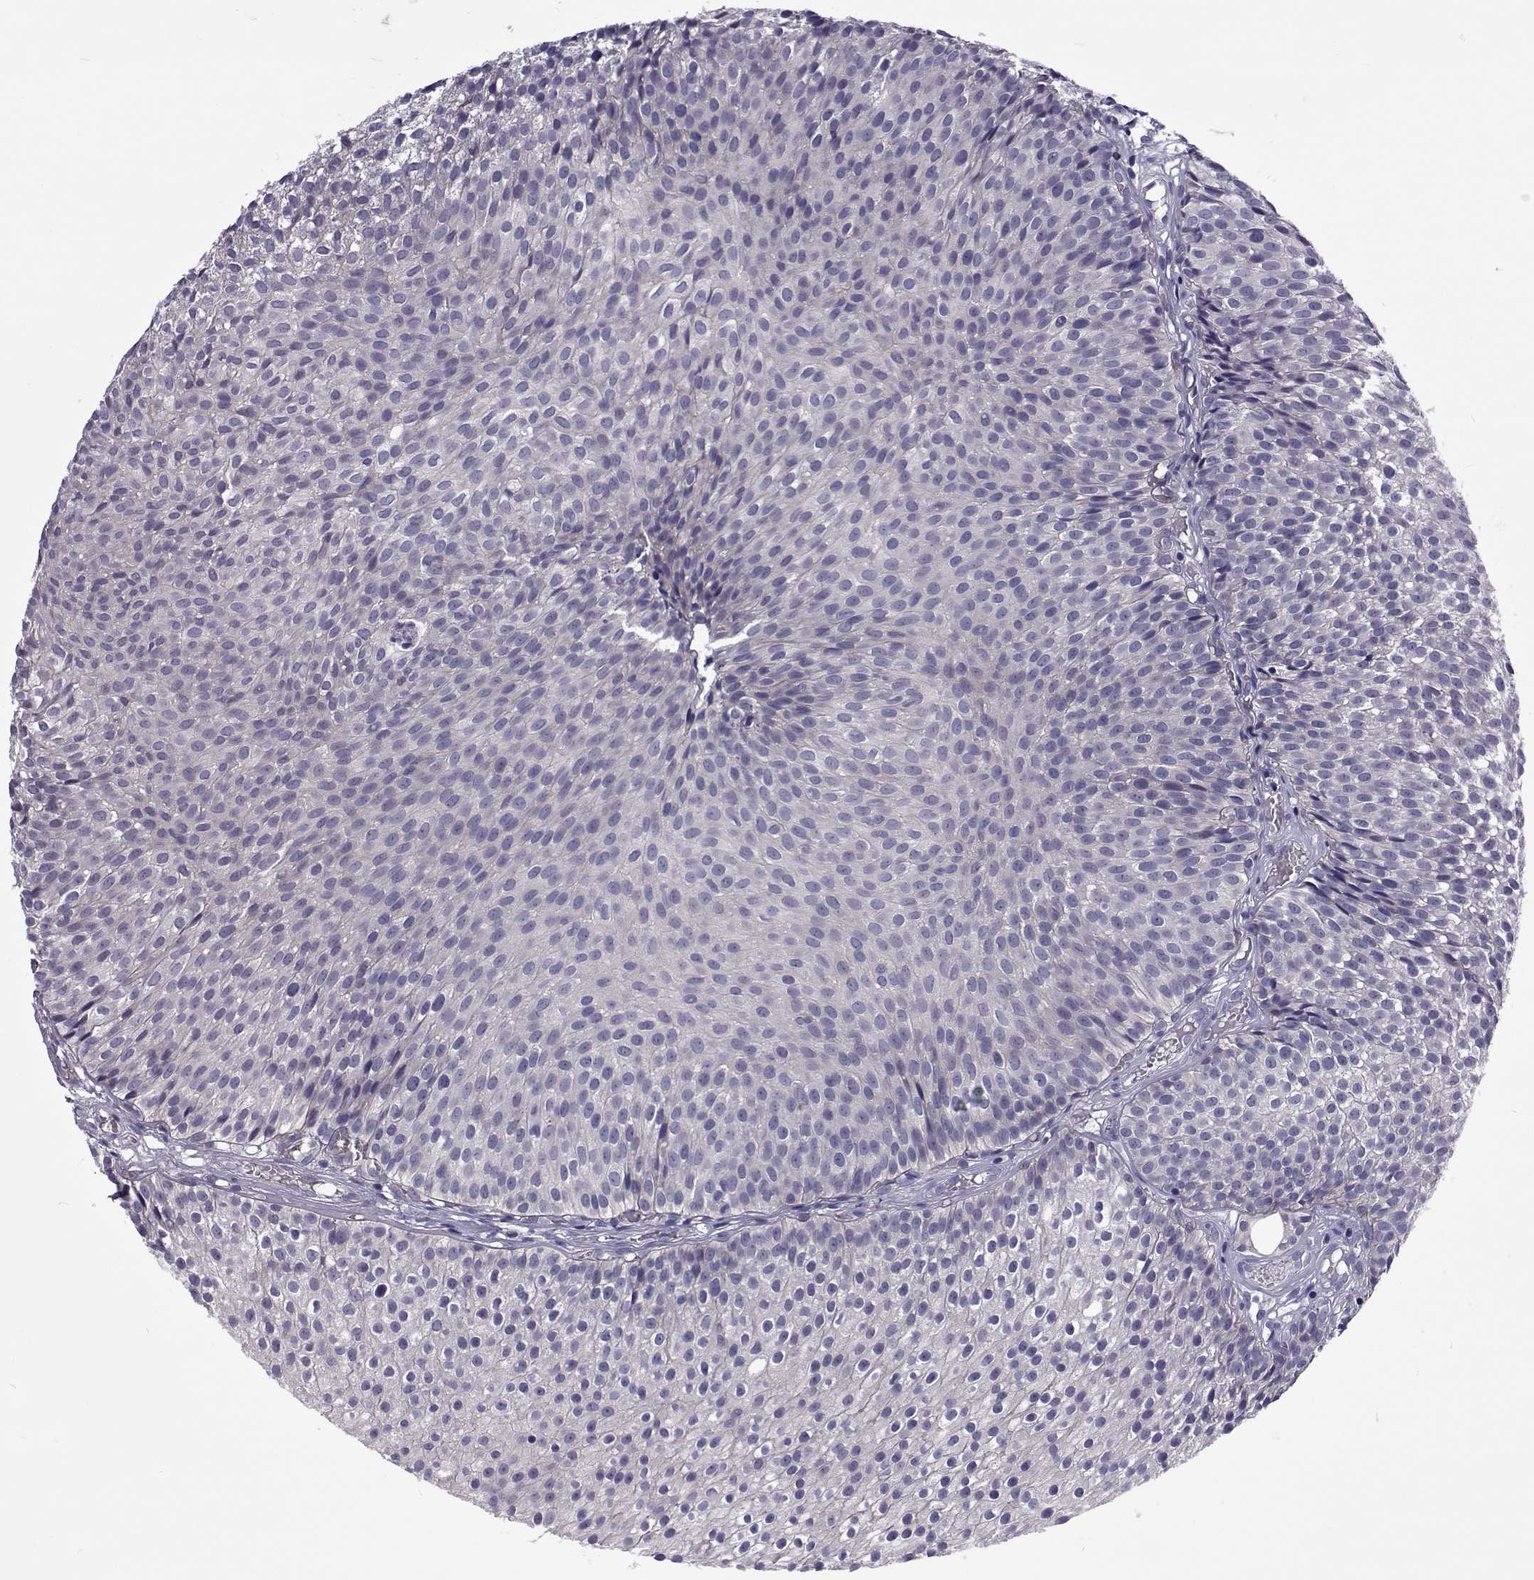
{"staining": {"intensity": "negative", "quantity": "none", "location": "none"}, "tissue": "urothelial cancer", "cell_type": "Tumor cells", "image_type": "cancer", "snomed": [{"axis": "morphology", "description": "Urothelial carcinoma, Low grade"}, {"axis": "topography", "description": "Urinary bladder"}], "caption": "Tumor cells show no significant protein expression in urothelial cancer.", "gene": "TCF15", "patient": {"sex": "male", "age": 63}}